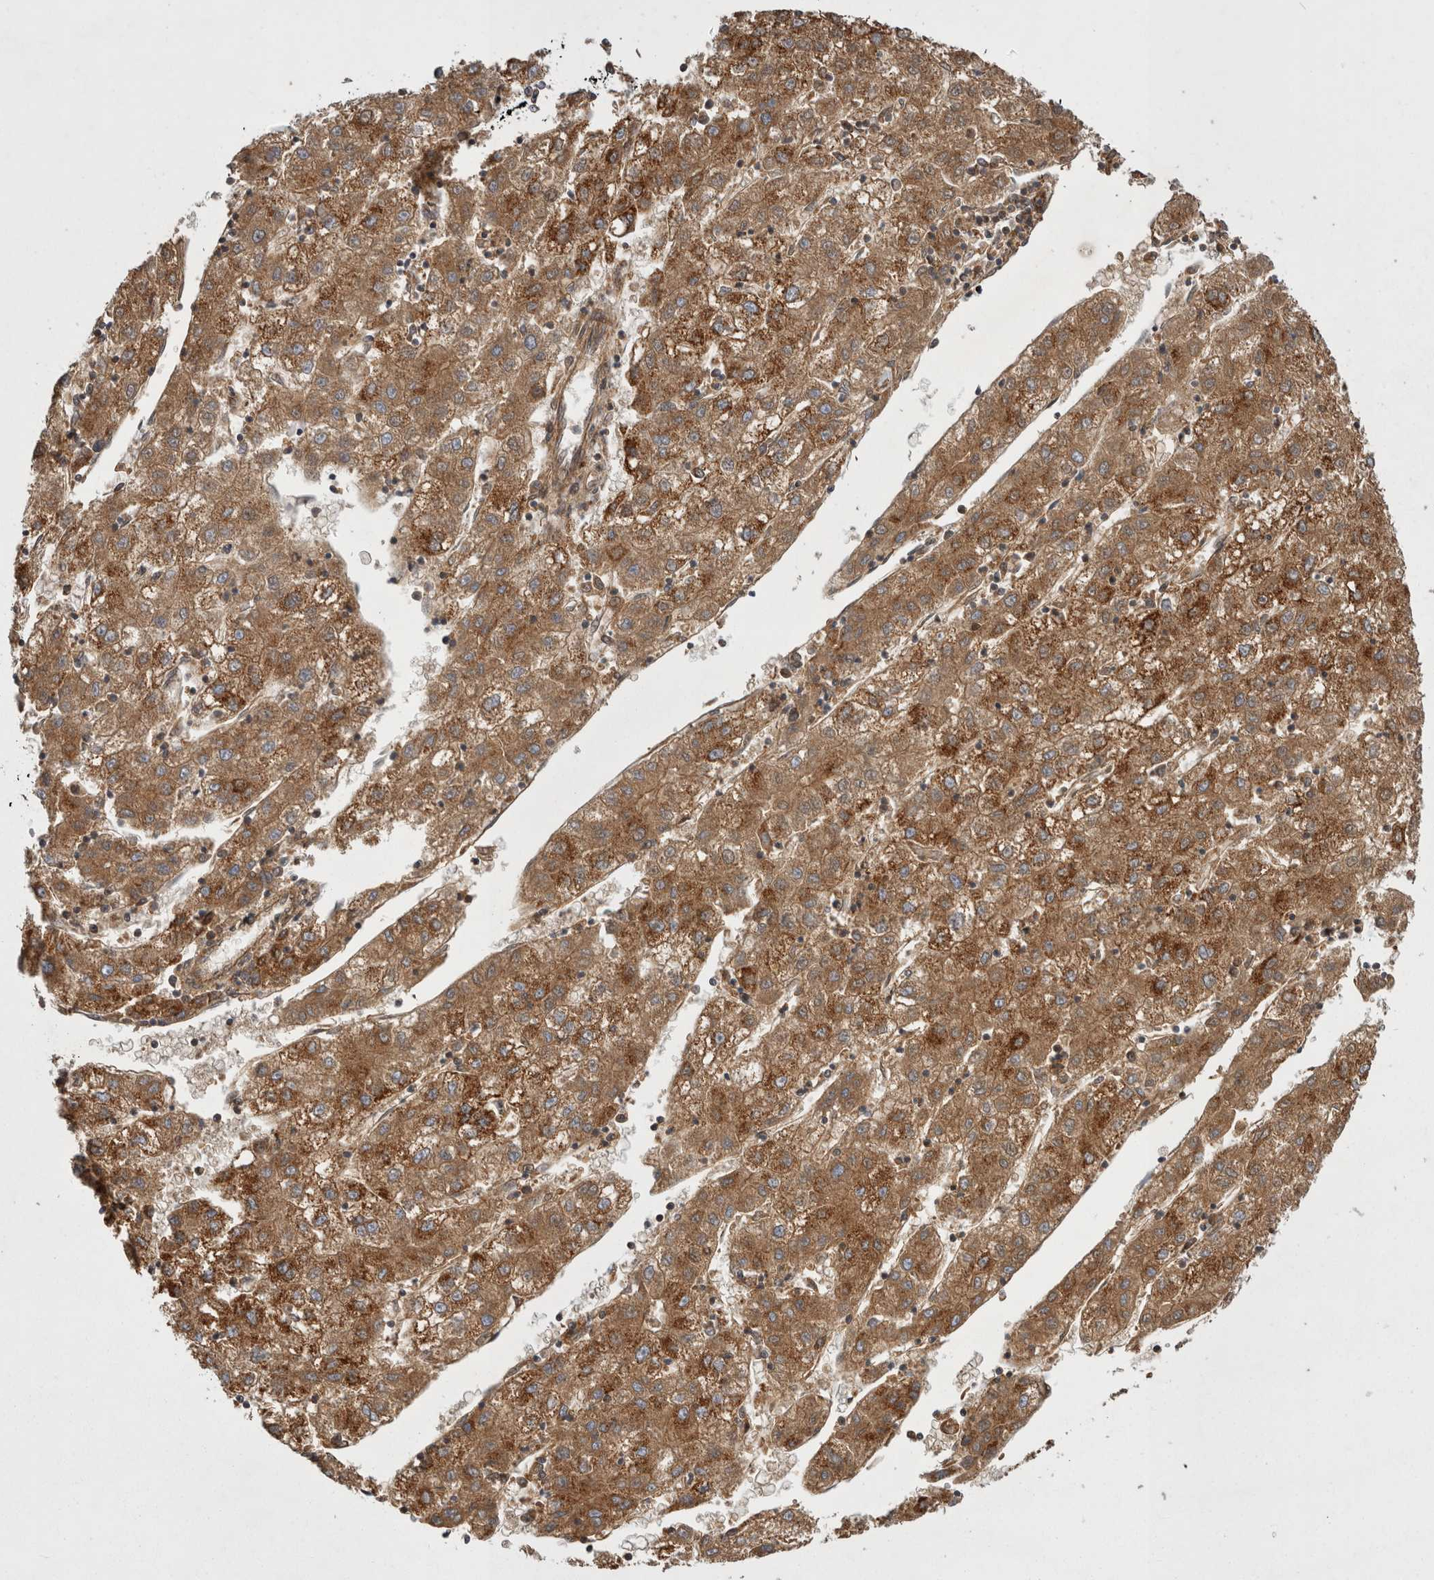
{"staining": {"intensity": "moderate", "quantity": ">75%", "location": "cytoplasmic/membranous"}, "tissue": "liver cancer", "cell_type": "Tumor cells", "image_type": "cancer", "snomed": [{"axis": "morphology", "description": "Carcinoma, Hepatocellular, NOS"}, {"axis": "topography", "description": "Liver"}], "caption": "Liver hepatocellular carcinoma stained for a protein displays moderate cytoplasmic/membranous positivity in tumor cells. The staining was performed using DAB (3,3'-diaminobenzidine) to visualize the protein expression in brown, while the nuclei were stained in blue with hematoxylin (Magnification: 20x).", "gene": "TSPOAP1", "patient": {"sex": "male", "age": 72}}